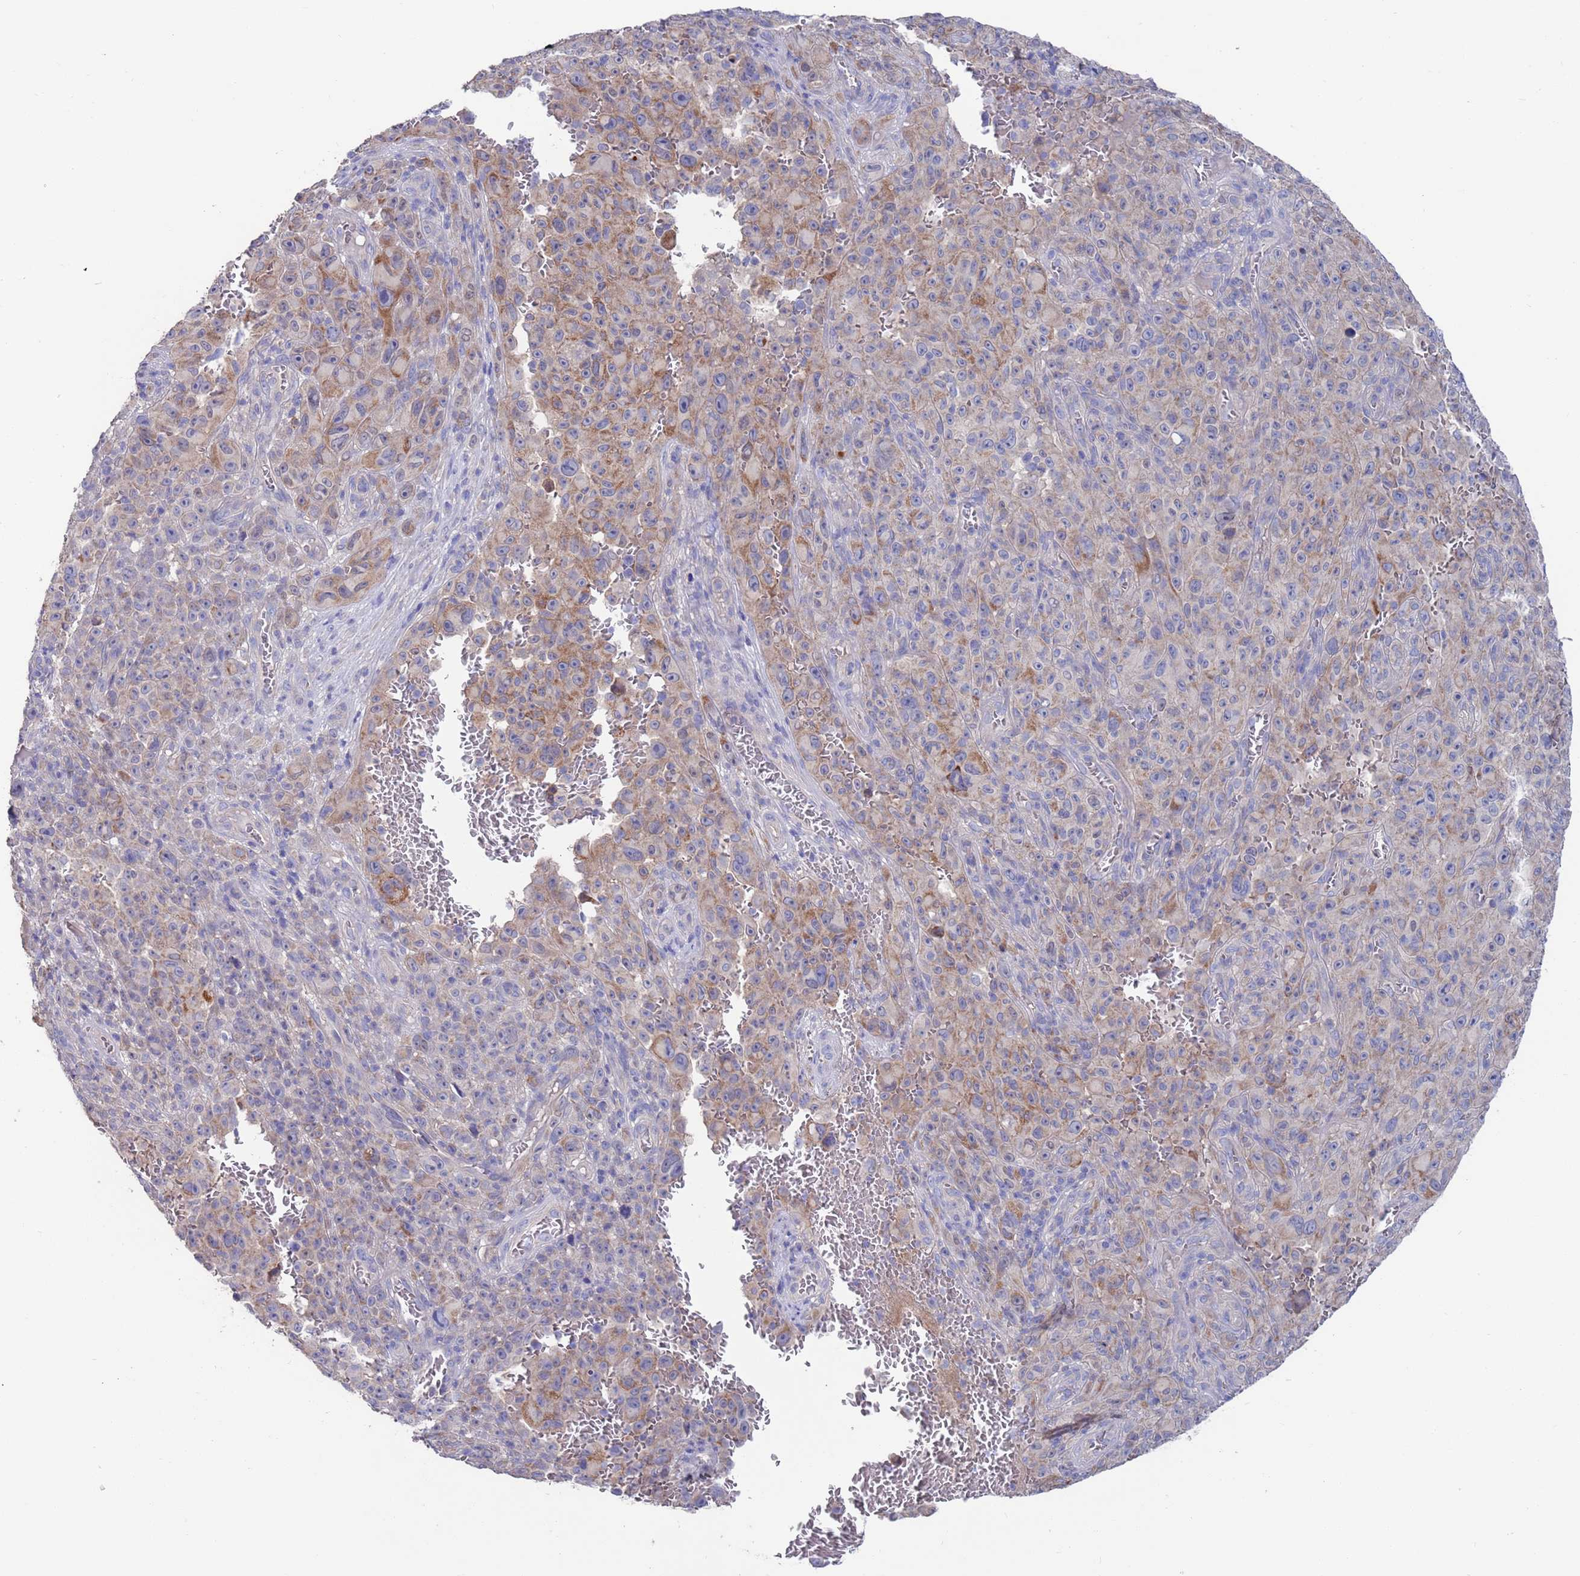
{"staining": {"intensity": "moderate", "quantity": "<25%", "location": "cytoplasmic/membranous"}, "tissue": "melanoma", "cell_type": "Tumor cells", "image_type": "cancer", "snomed": [{"axis": "morphology", "description": "Malignant melanoma, NOS"}, {"axis": "topography", "description": "Skin"}], "caption": "Immunohistochemical staining of human malignant melanoma exhibits low levels of moderate cytoplasmic/membranous protein staining in about <25% of tumor cells.", "gene": "KRTCAP3", "patient": {"sex": "female", "age": 82}}